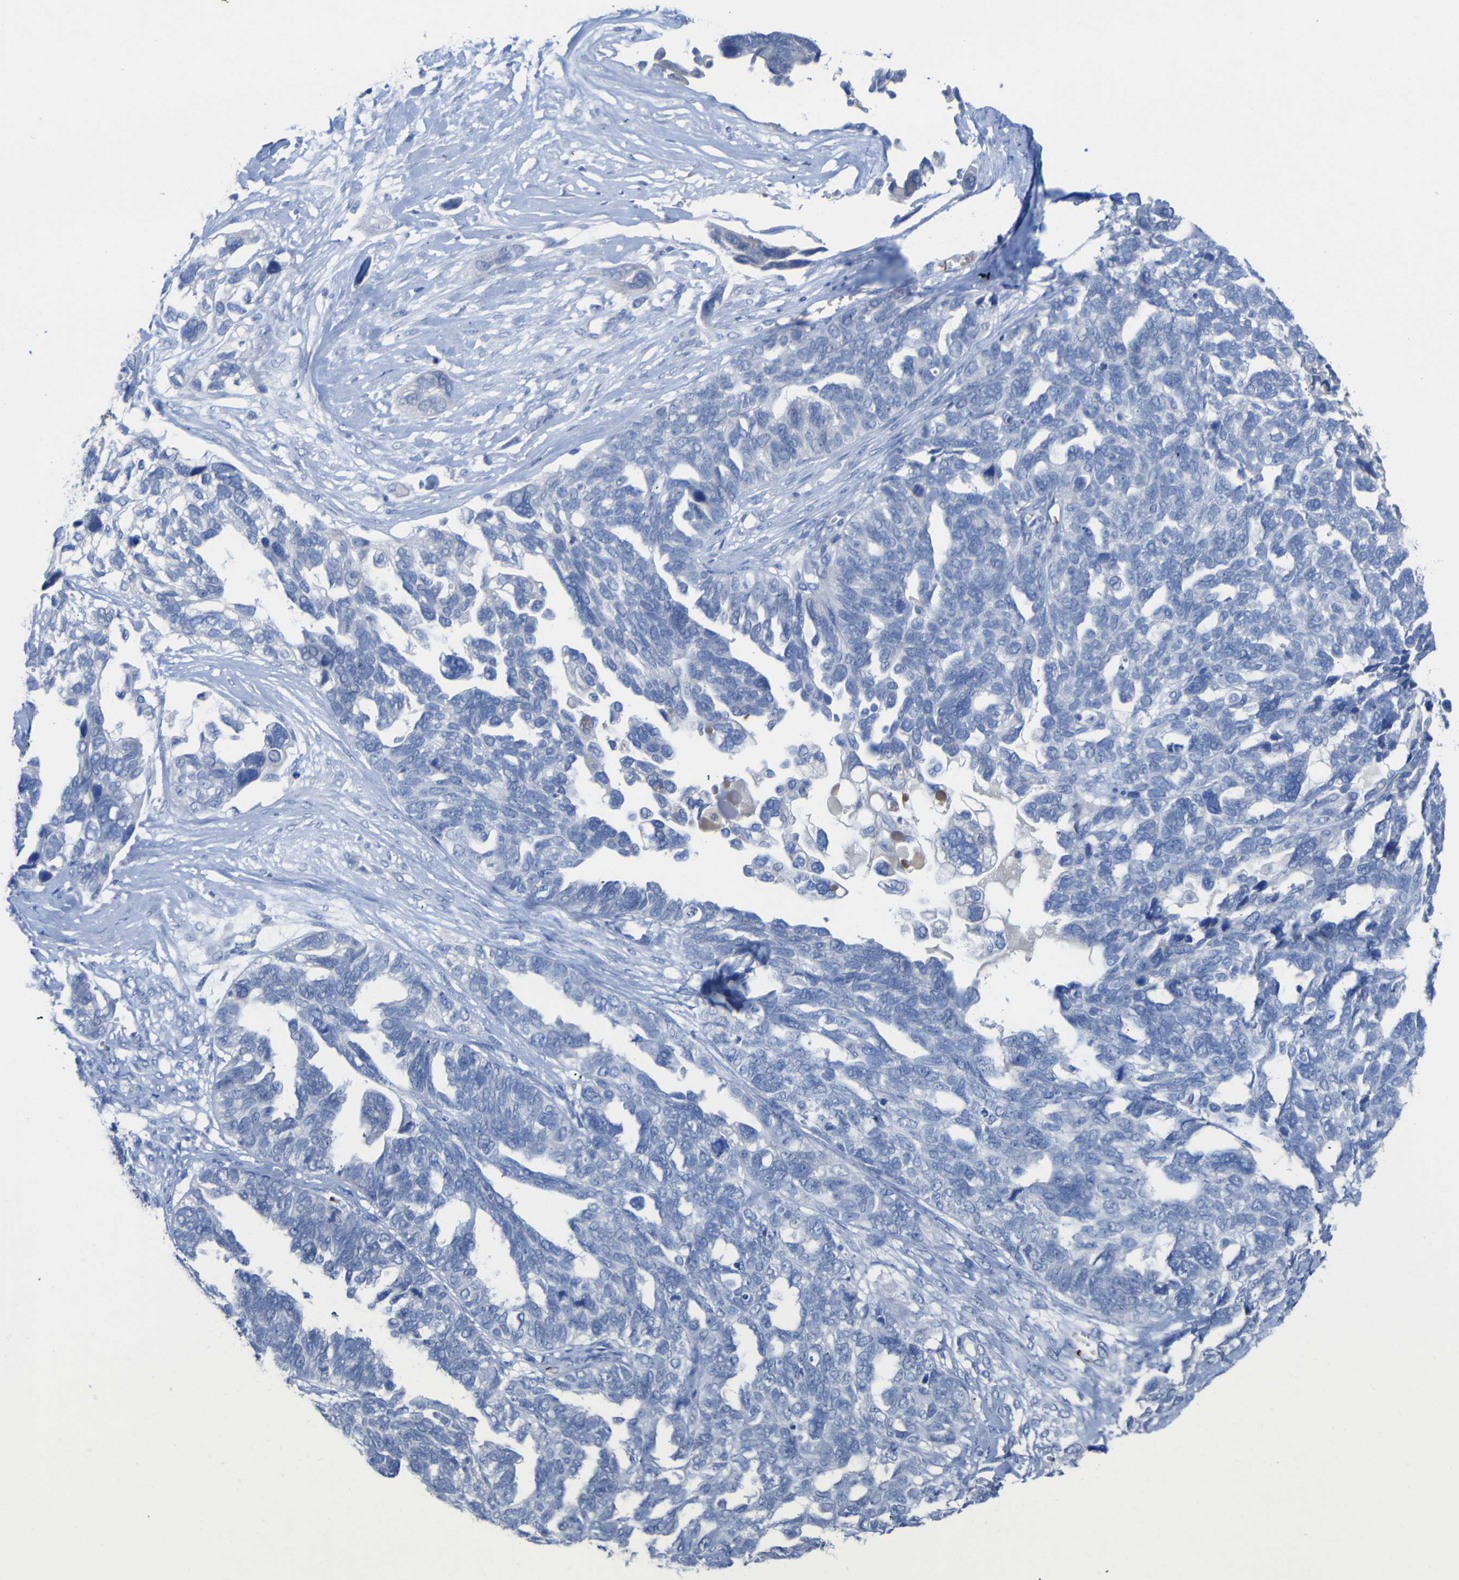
{"staining": {"intensity": "negative", "quantity": "none", "location": "none"}, "tissue": "ovarian cancer", "cell_type": "Tumor cells", "image_type": "cancer", "snomed": [{"axis": "morphology", "description": "Cystadenocarcinoma, serous, NOS"}, {"axis": "topography", "description": "Ovary"}], "caption": "High magnification brightfield microscopy of ovarian serous cystadenocarcinoma stained with DAB (brown) and counterstained with hematoxylin (blue): tumor cells show no significant expression.", "gene": "GCM1", "patient": {"sex": "female", "age": 79}}